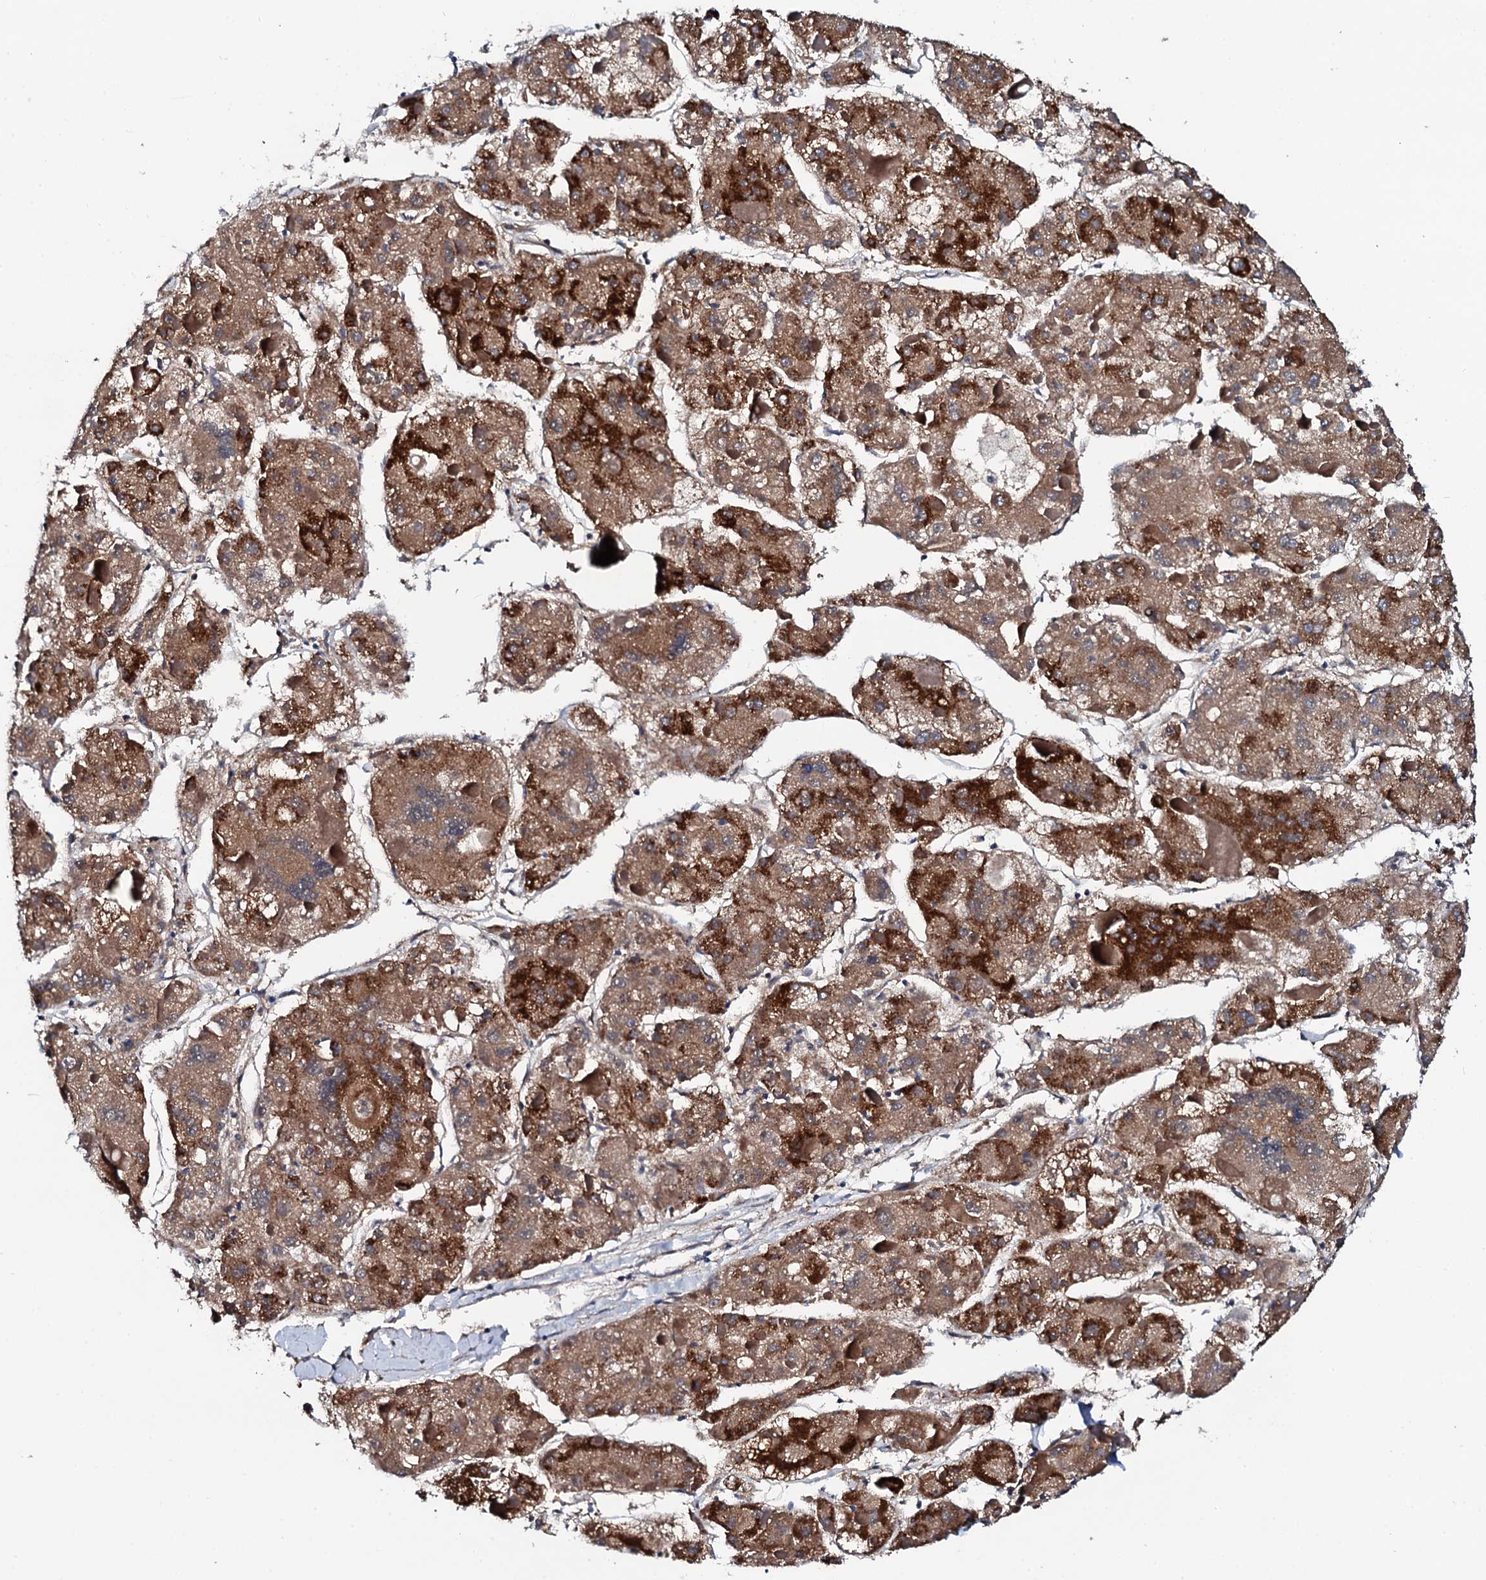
{"staining": {"intensity": "moderate", "quantity": ">75%", "location": "cytoplasmic/membranous"}, "tissue": "liver cancer", "cell_type": "Tumor cells", "image_type": "cancer", "snomed": [{"axis": "morphology", "description": "Carcinoma, Hepatocellular, NOS"}, {"axis": "topography", "description": "Liver"}], "caption": "Immunohistochemistry (IHC) of human liver cancer (hepatocellular carcinoma) exhibits medium levels of moderate cytoplasmic/membranous staining in approximately >75% of tumor cells.", "gene": "COG4", "patient": {"sex": "female", "age": 73}}